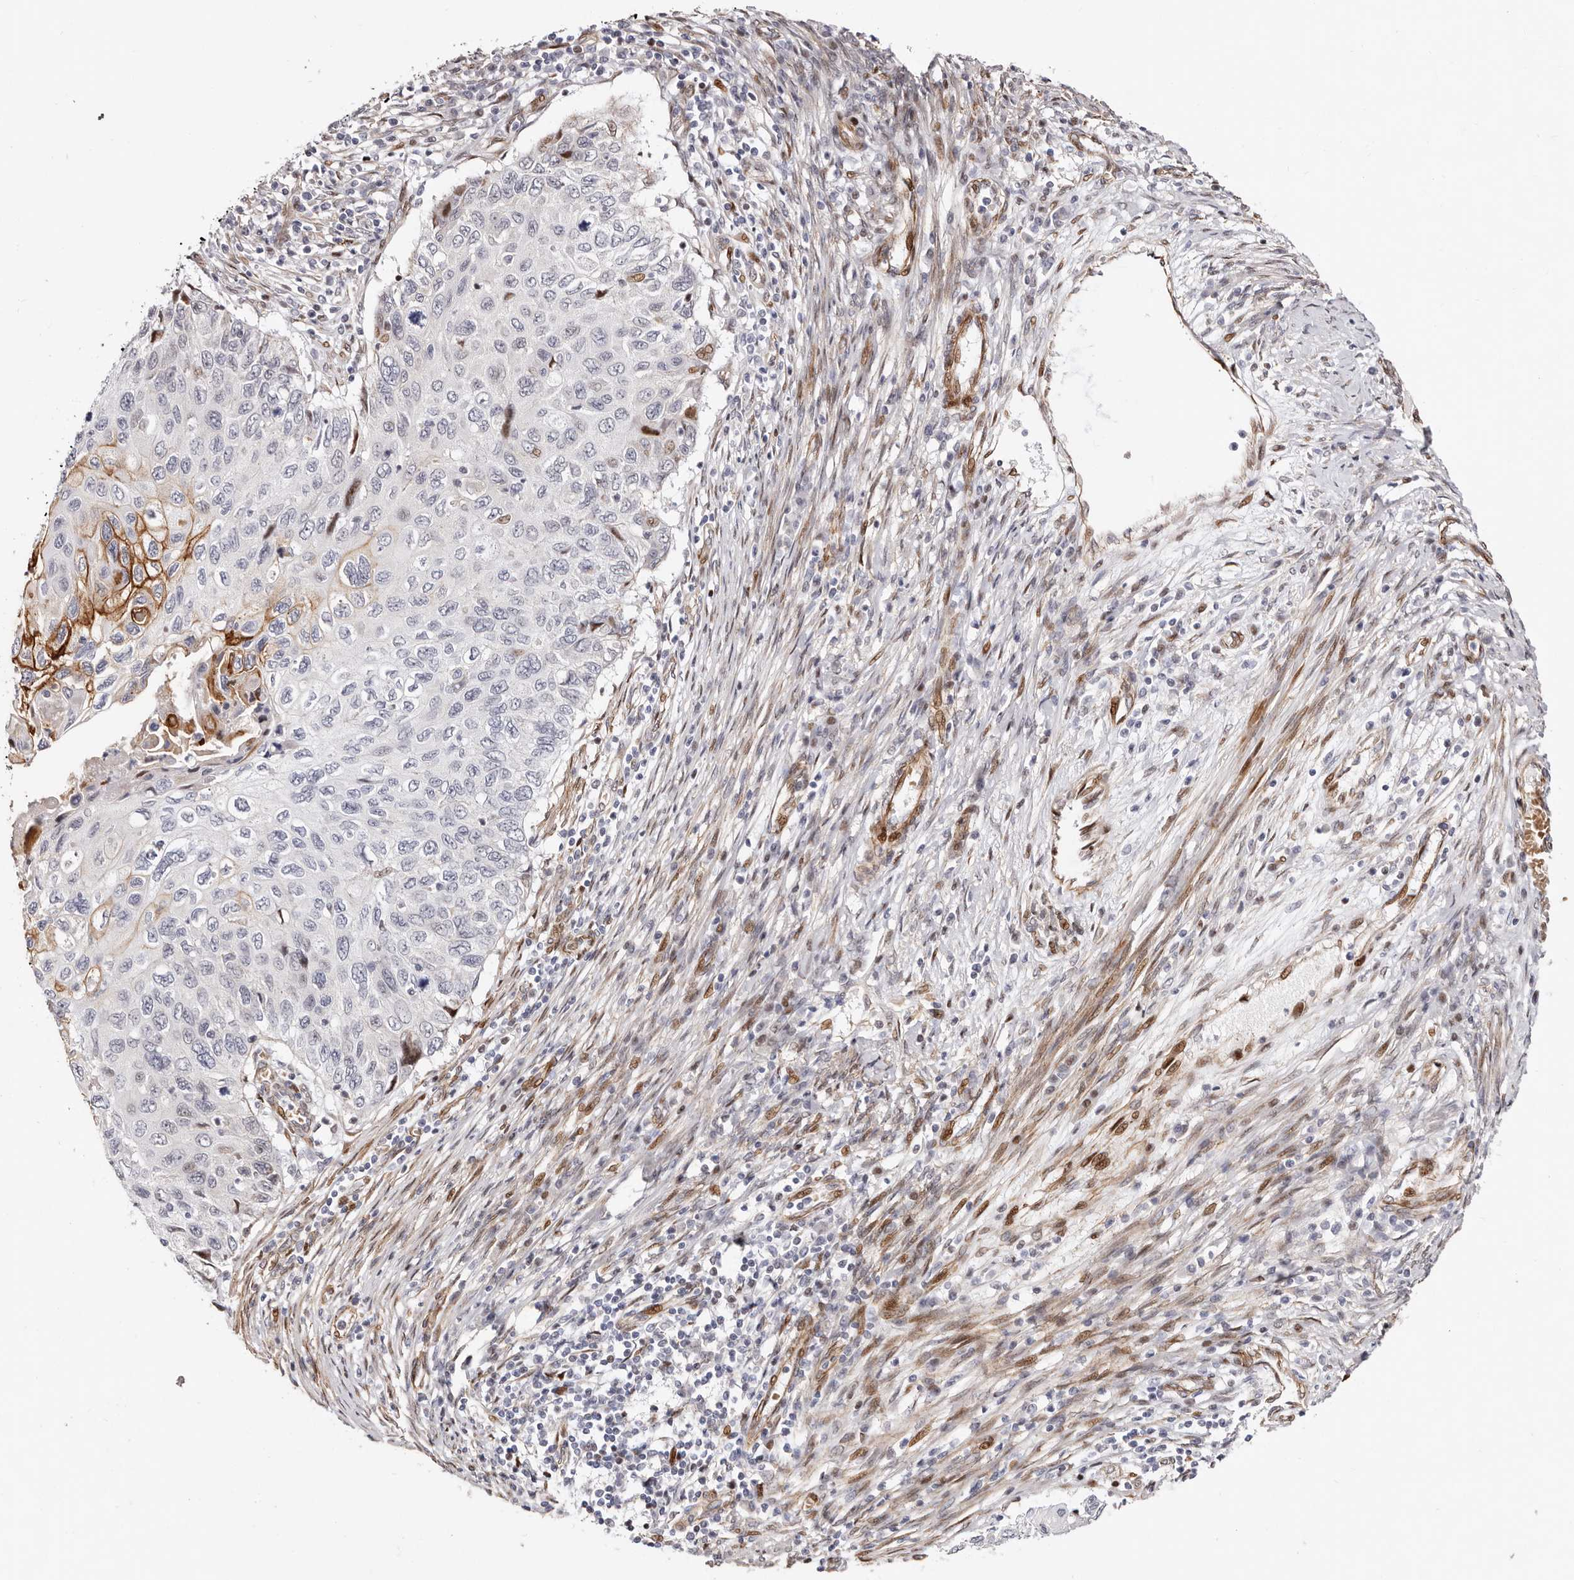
{"staining": {"intensity": "strong", "quantity": "<25%", "location": "cytoplasmic/membranous,nuclear"}, "tissue": "cervical cancer", "cell_type": "Tumor cells", "image_type": "cancer", "snomed": [{"axis": "morphology", "description": "Squamous cell carcinoma, NOS"}, {"axis": "topography", "description": "Cervix"}], "caption": "Immunohistochemistry (IHC) histopathology image of human cervical cancer (squamous cell carcinoma) stained for a protein (brown), which displays medium levels of strong cytoplasmic/membranous and nuclear positivity in approximately <25% of tumor cells.", "gene": "EPHX3", "patient": {"sex": "female", "age": 70}}